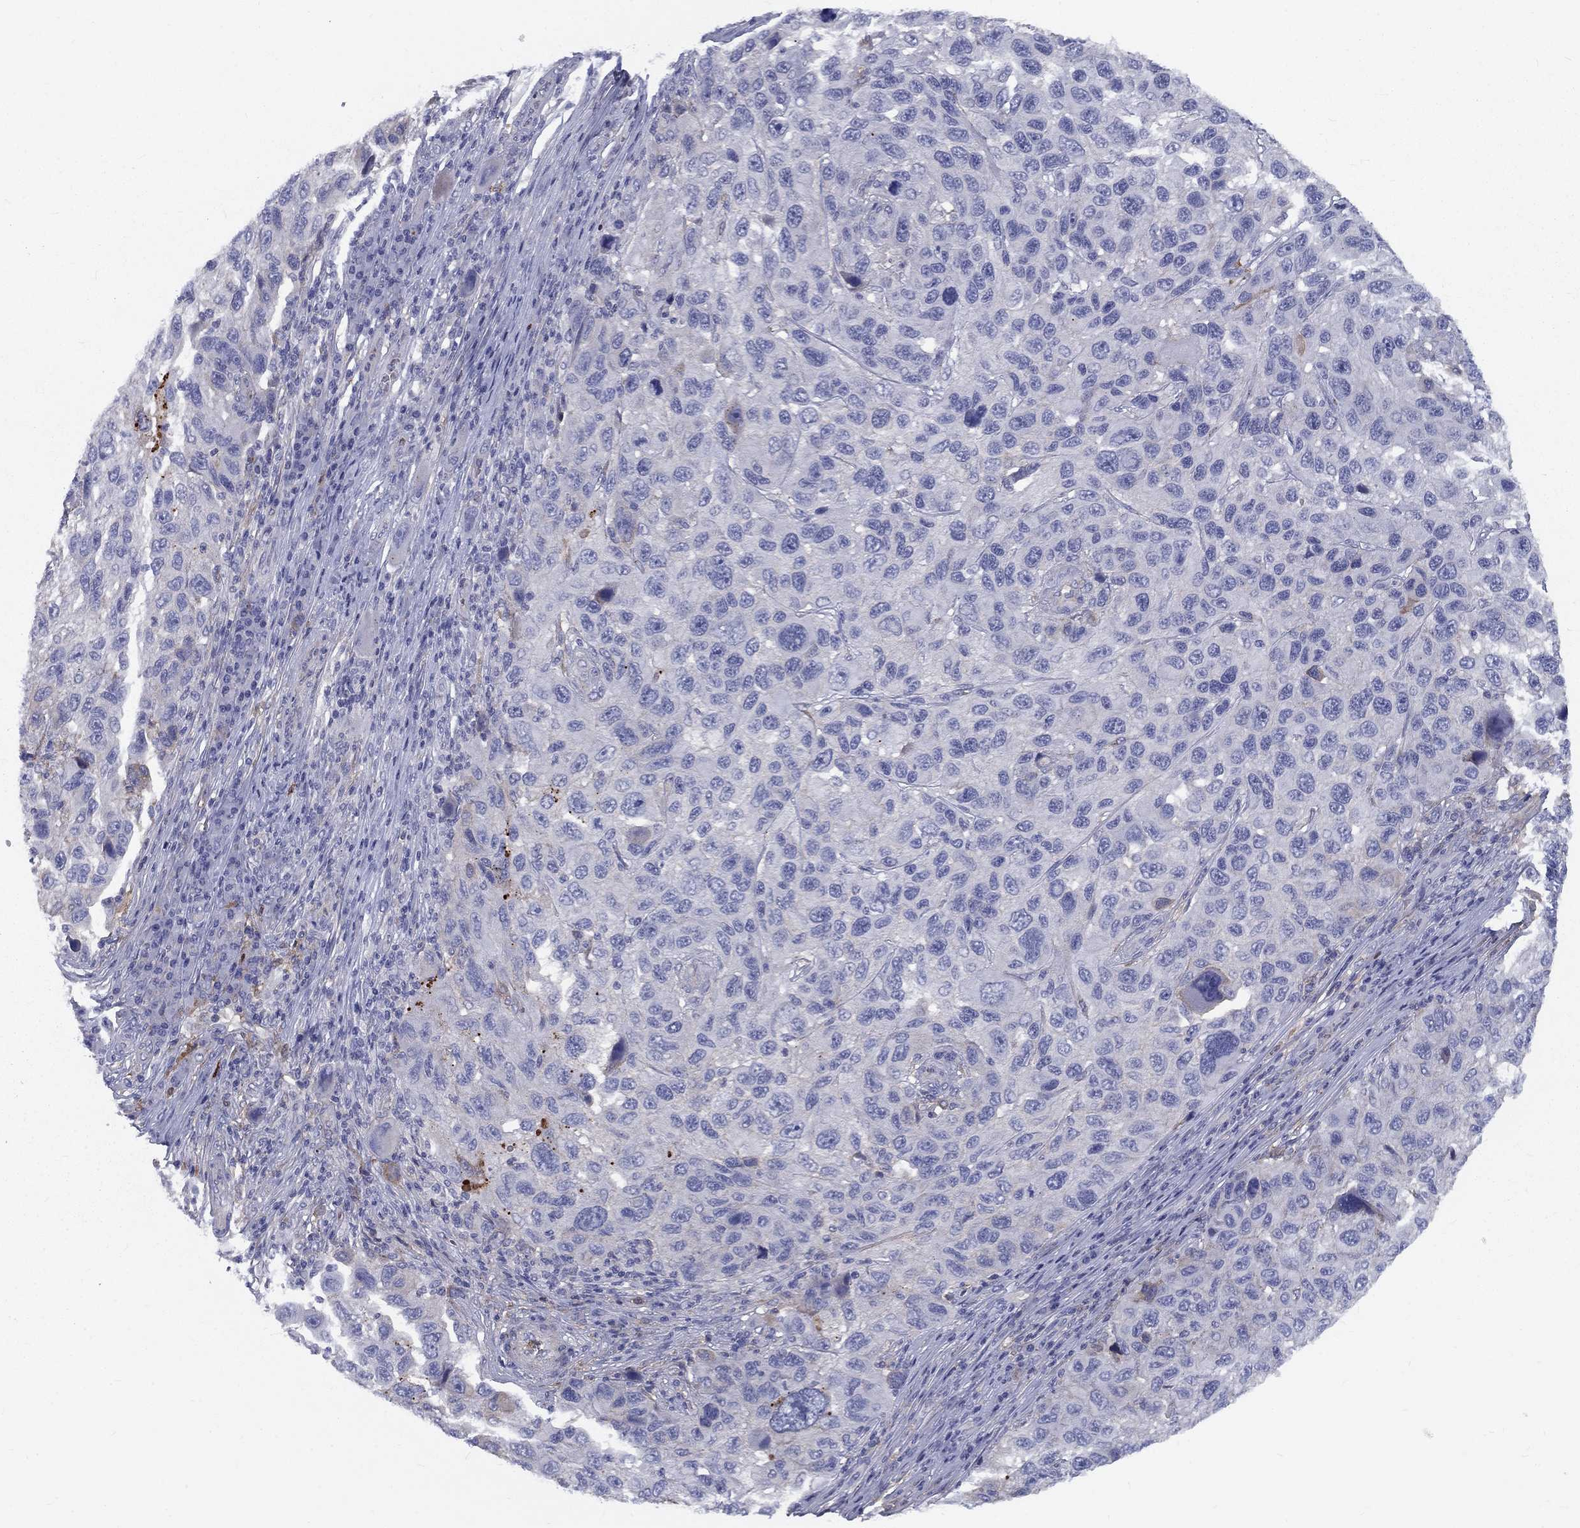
{"staining": {"intensity": "weak", "quantity": "<25%", "location": "cytoplasmic/membranous"}, "tissue": "melanoma", "cell_type": "Tumor cells", "image_type": "cancer", "snomed": [{"axis": "morphology", "description": "Malignant melanoma, NOS"}, {"axis": "topography", "description": "Skin"}], "caption": "DAB immunohistochemical staining of malignant melanoma demonstrates no significant expression in tumor cells. (DAB IHC, high magnification).", "gene": "EPDR1", "patient": {"sex": "male", "age": 53}}